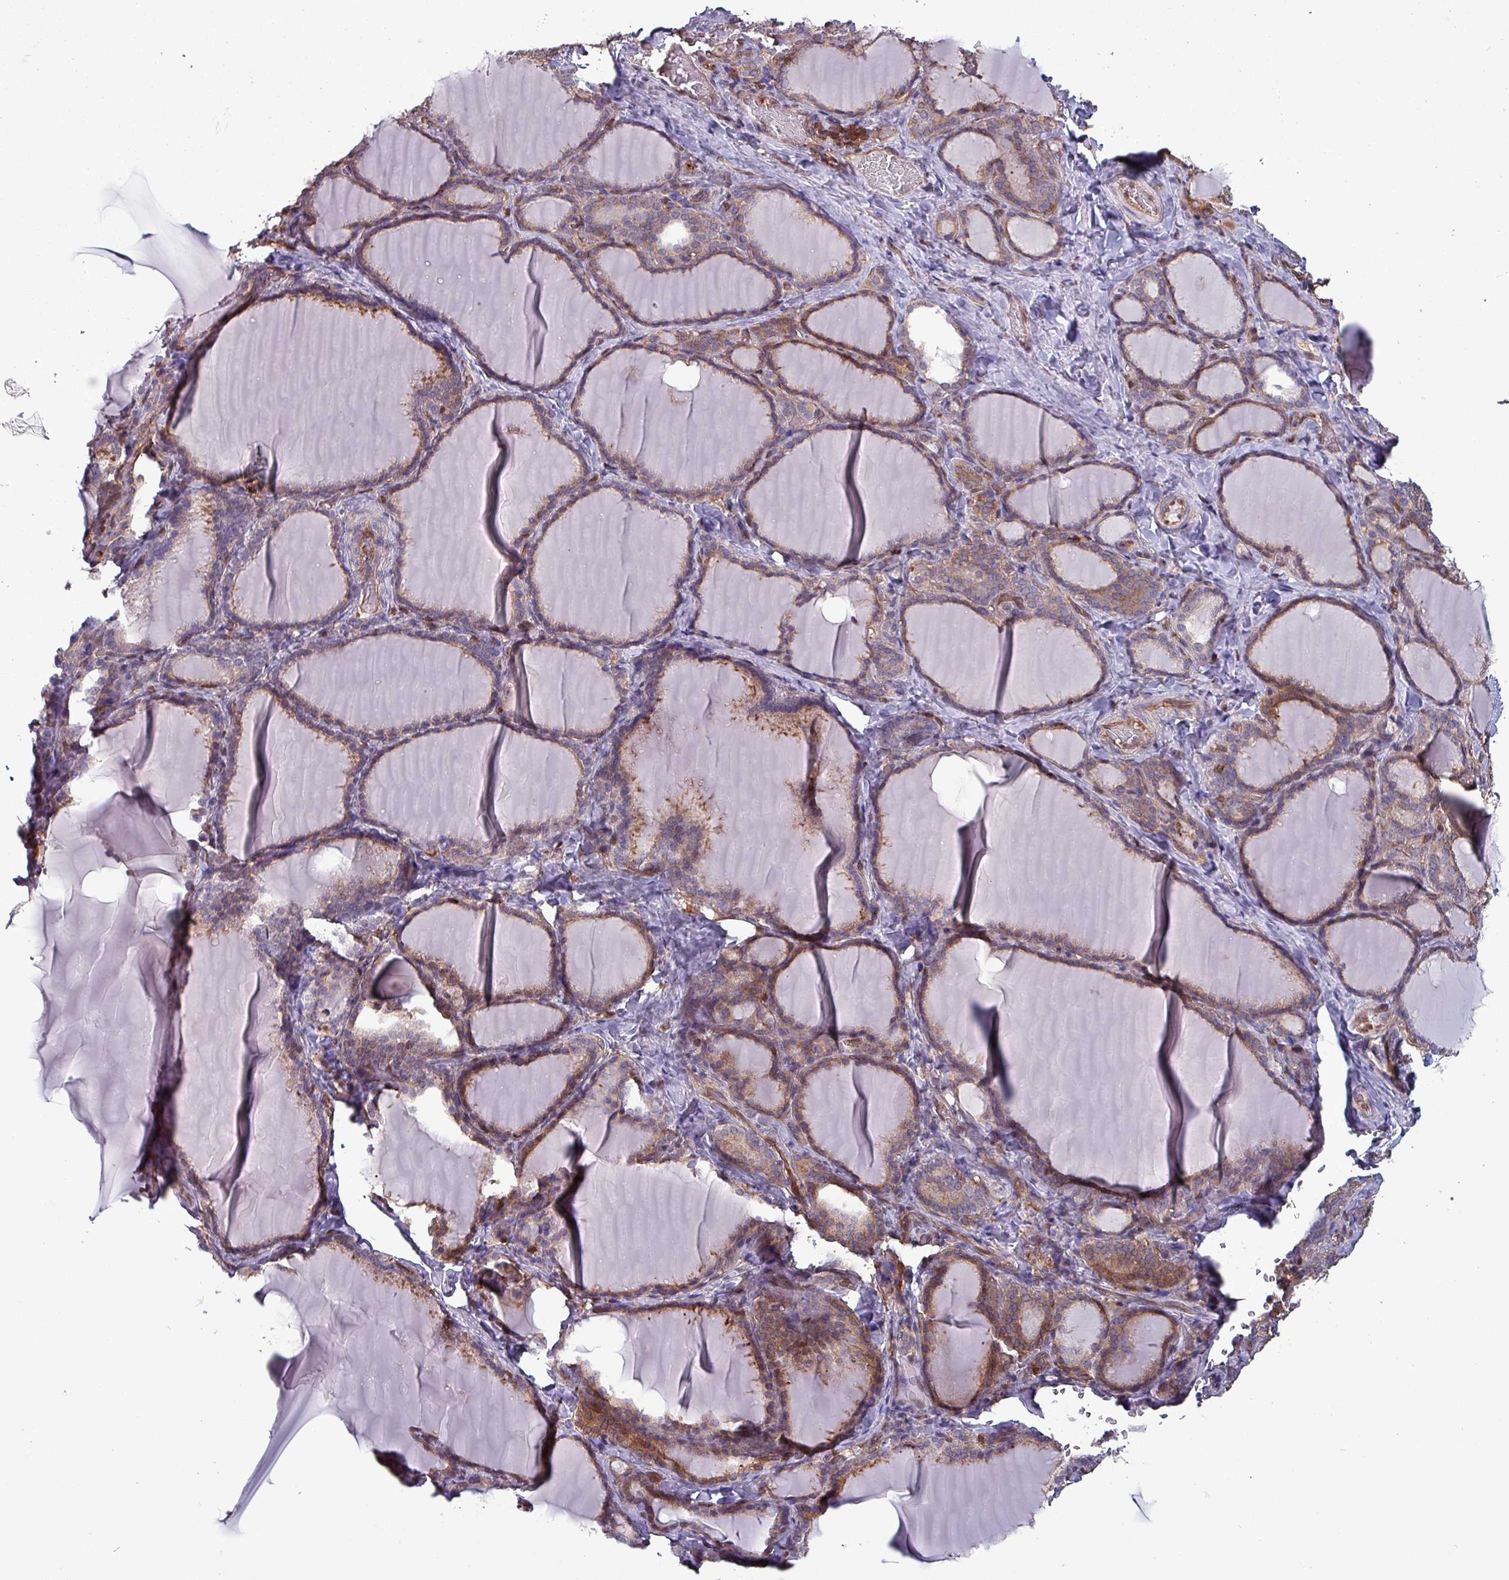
{"staining": {"intensity": "moderate", "quantity": ">75%", "location": "cytoplasmic/membranous"}, "tissue": "thyroid gland", "cell_type": "Glandular cells", "image_type": "normal", "snomed": [{"axis": "morphology", "description": "Normal tissue, NOS"}, {"axis": "topography", "description": "Thyroid gland"}], "caption": "Human thyroid gland stained for a protein (brown) shows moderate cytoplasmic/membranous positive staining in approximately >75% of glandular cells.", "gene": "PSMB8", "patient": {"sex": "female", "age": 31}}